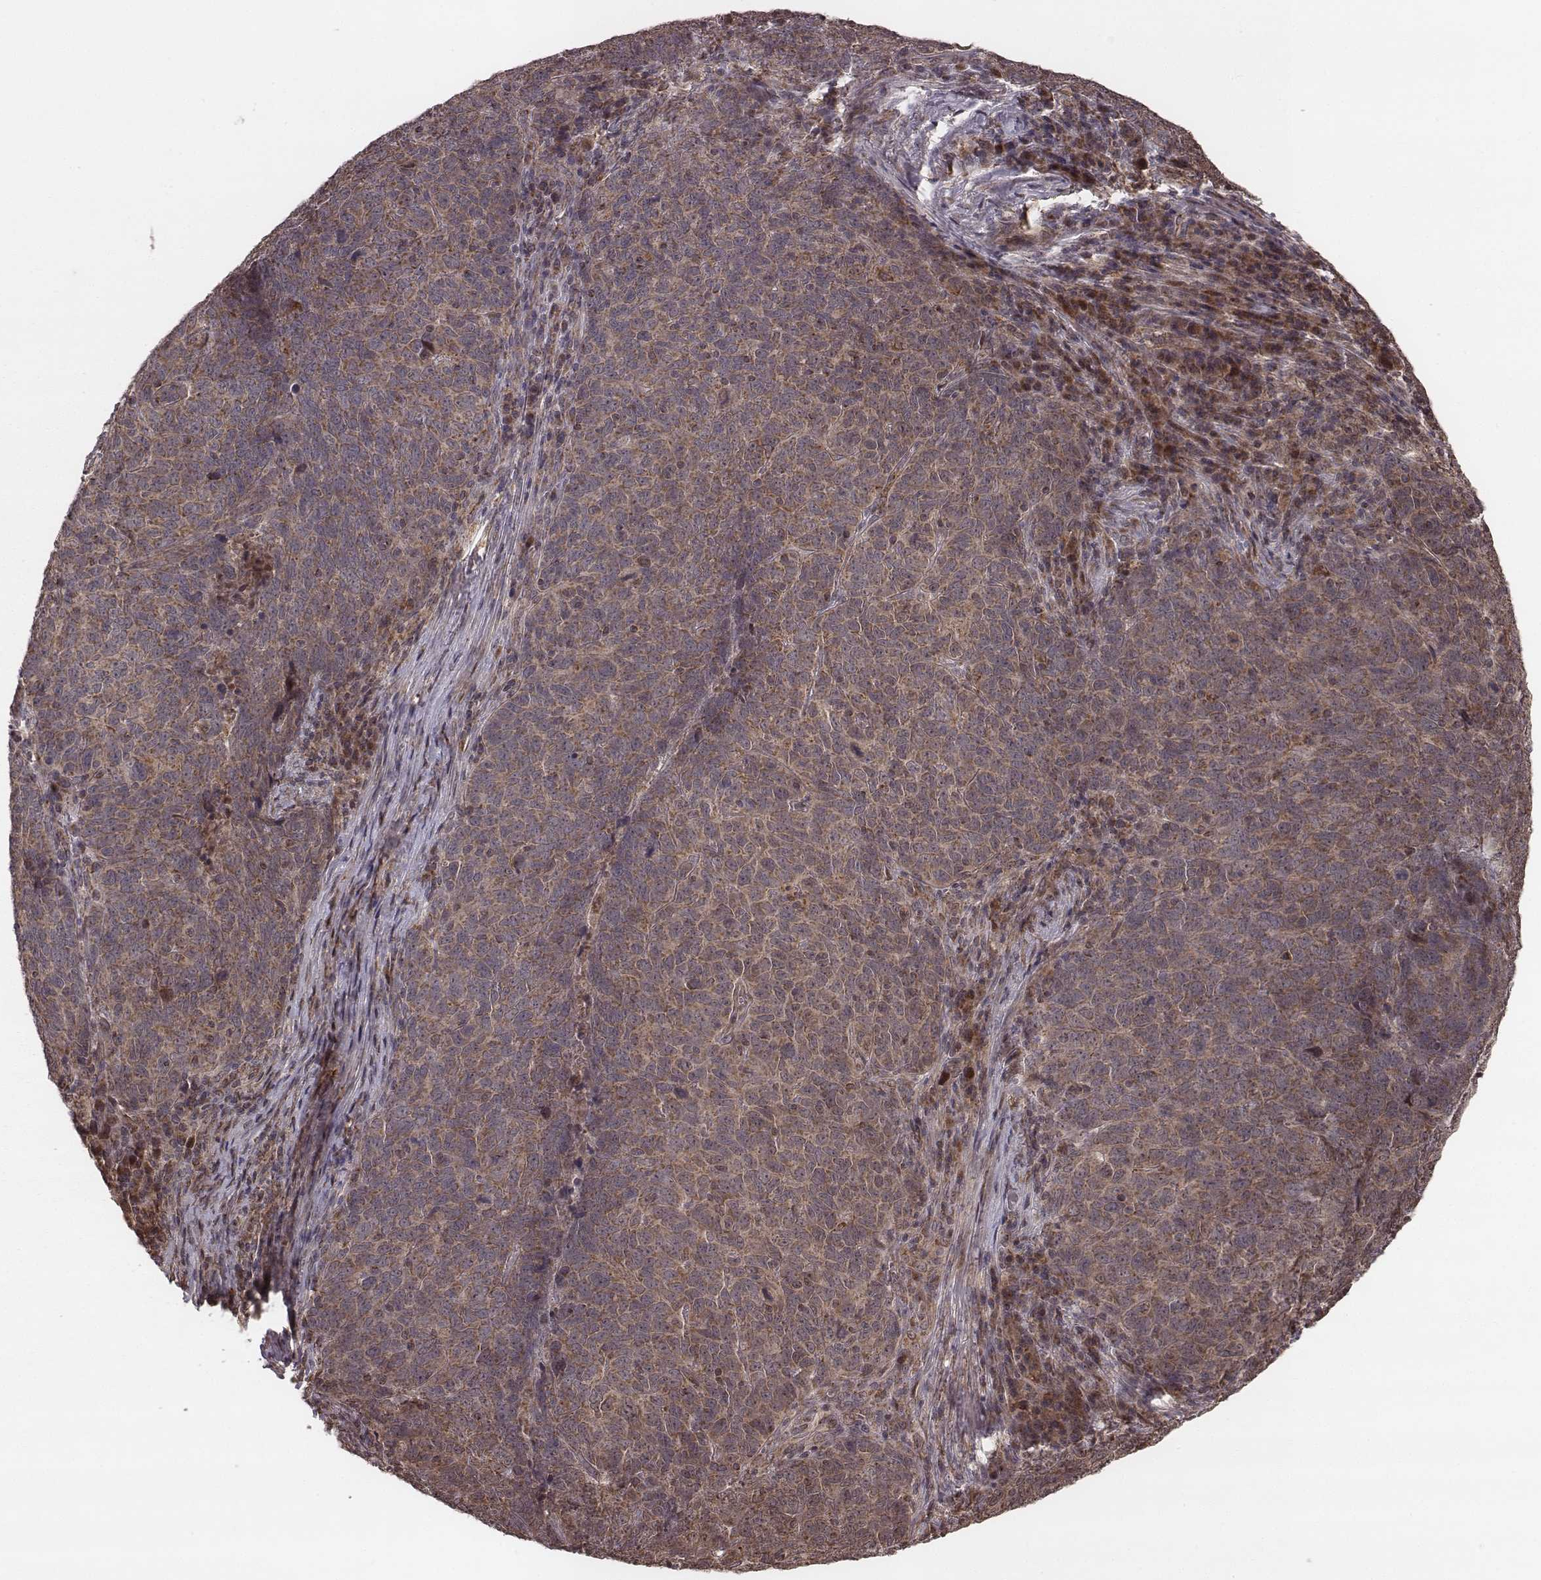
{"staining": {"intensity": "weak", "quantity": ">75%", "location": "cytoplasmic/membranous"}, "tissue": "skin cancer", "cell_type": "Tumor cells", "image_type": "cancer", "snomed": [{"axis": "morphology", "description": "Squamous cell carcinoma, NOS"}, {"axis": "topography", "description": "Skin"}, {"axis": "topography", "description": "Anal"}], "caption": "Skin cancer stained with a protein marker exhibits weak staining in tumor cells.", "gene": "ZDHHC21", "patient": {"sex": "female", "age": 51}}